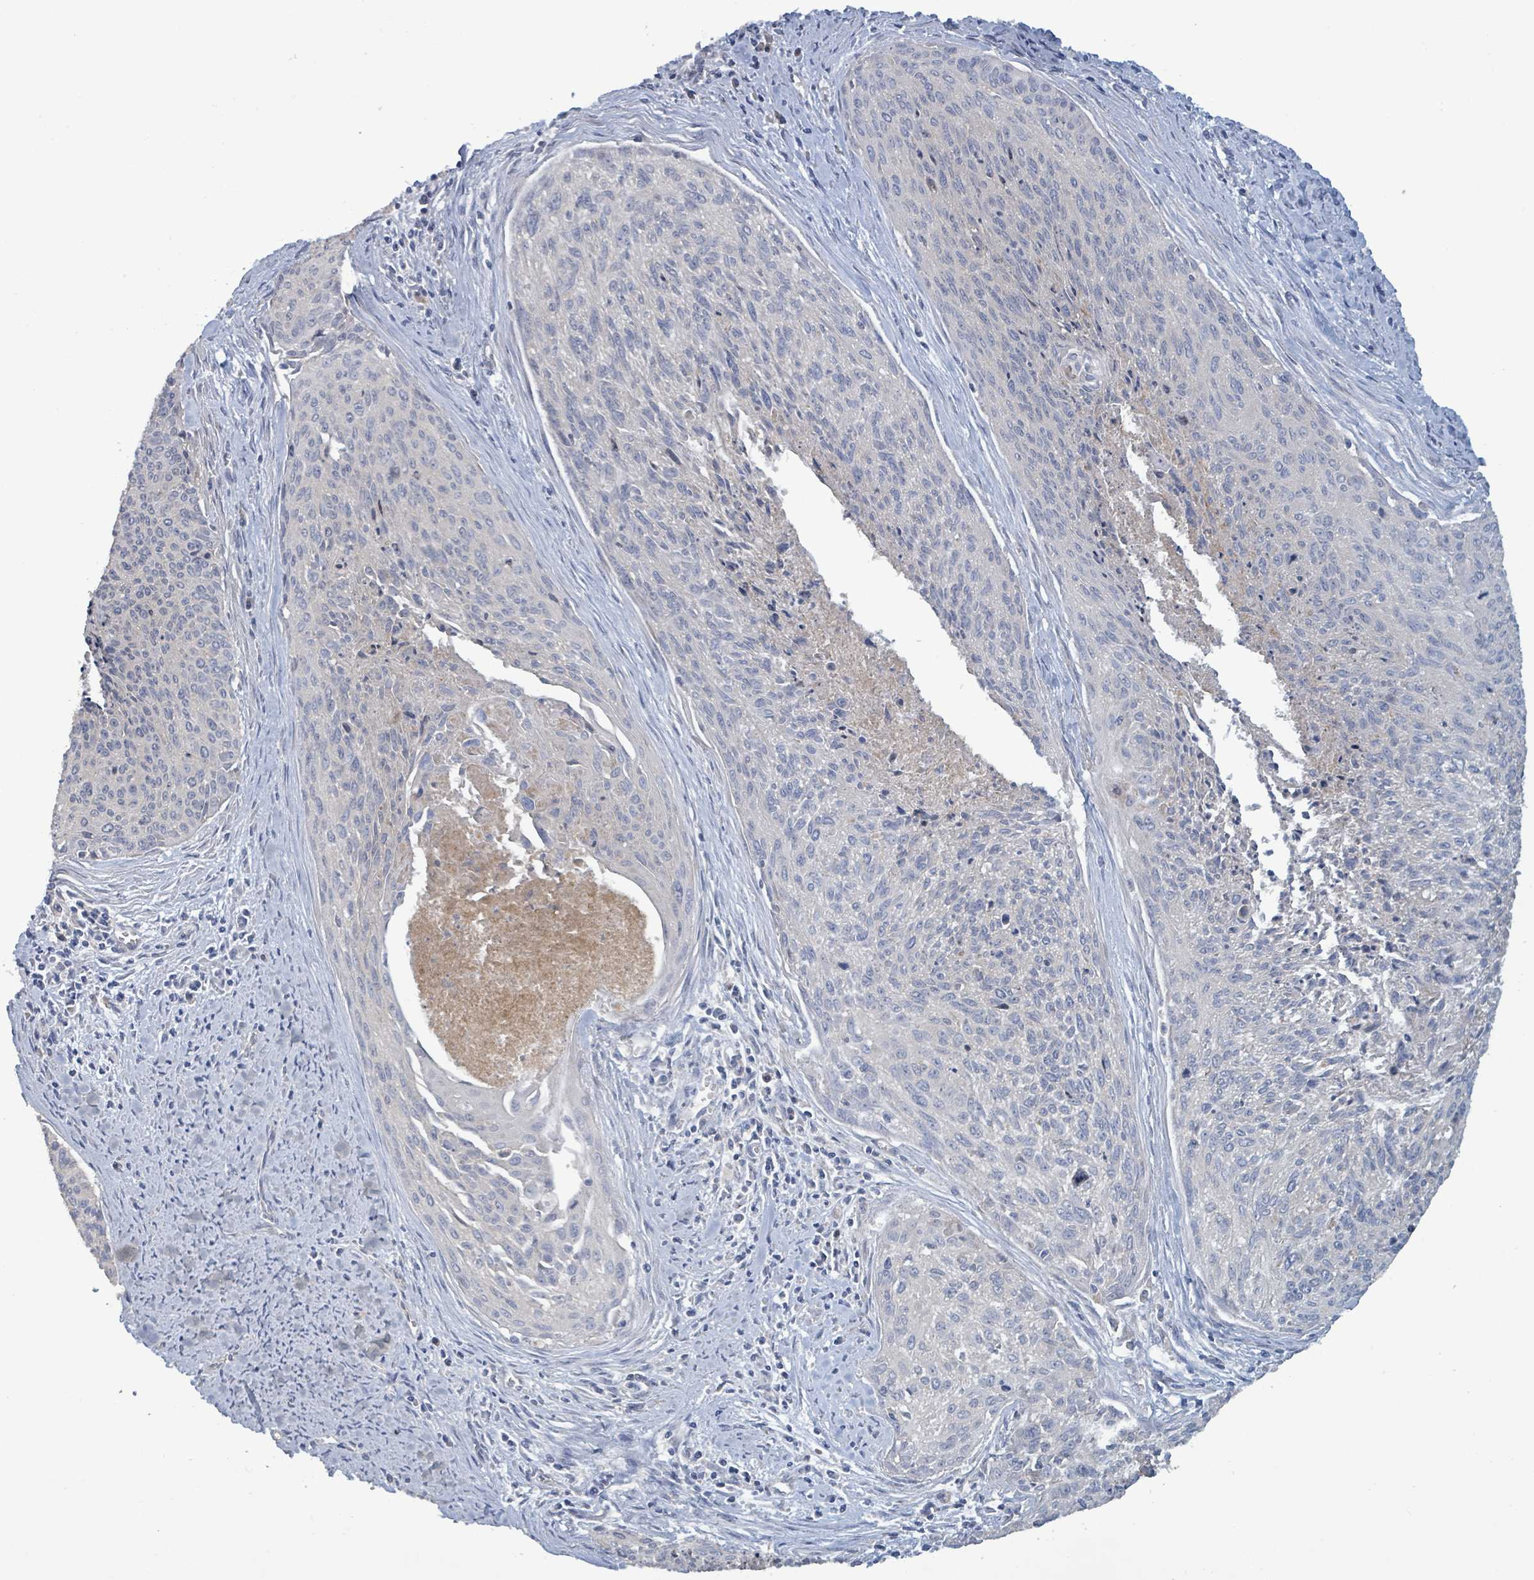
{"staining": {"intensity": "negative", "quantity": "none", "location": "none"}, "tissue": "cervical cancer", "cell_type": "Tumor cells", "image_type": "cancer", "snomed": [{"axis": "morphology", "description": "Squamous cell carcinoma, NOS"}, {"axis": "topography", "description": "Cervix"}], "caption": "A histopathology image of cervical squamous cell carcinoma stained for a protein reveals no brown staining in tumor cells. (Brightfield microscopy of DAB (3,3'-diaminobenzidine) IHC at high magnification).", "gene": "RPL32", "patient": {"sex": "female", "age": 55}}